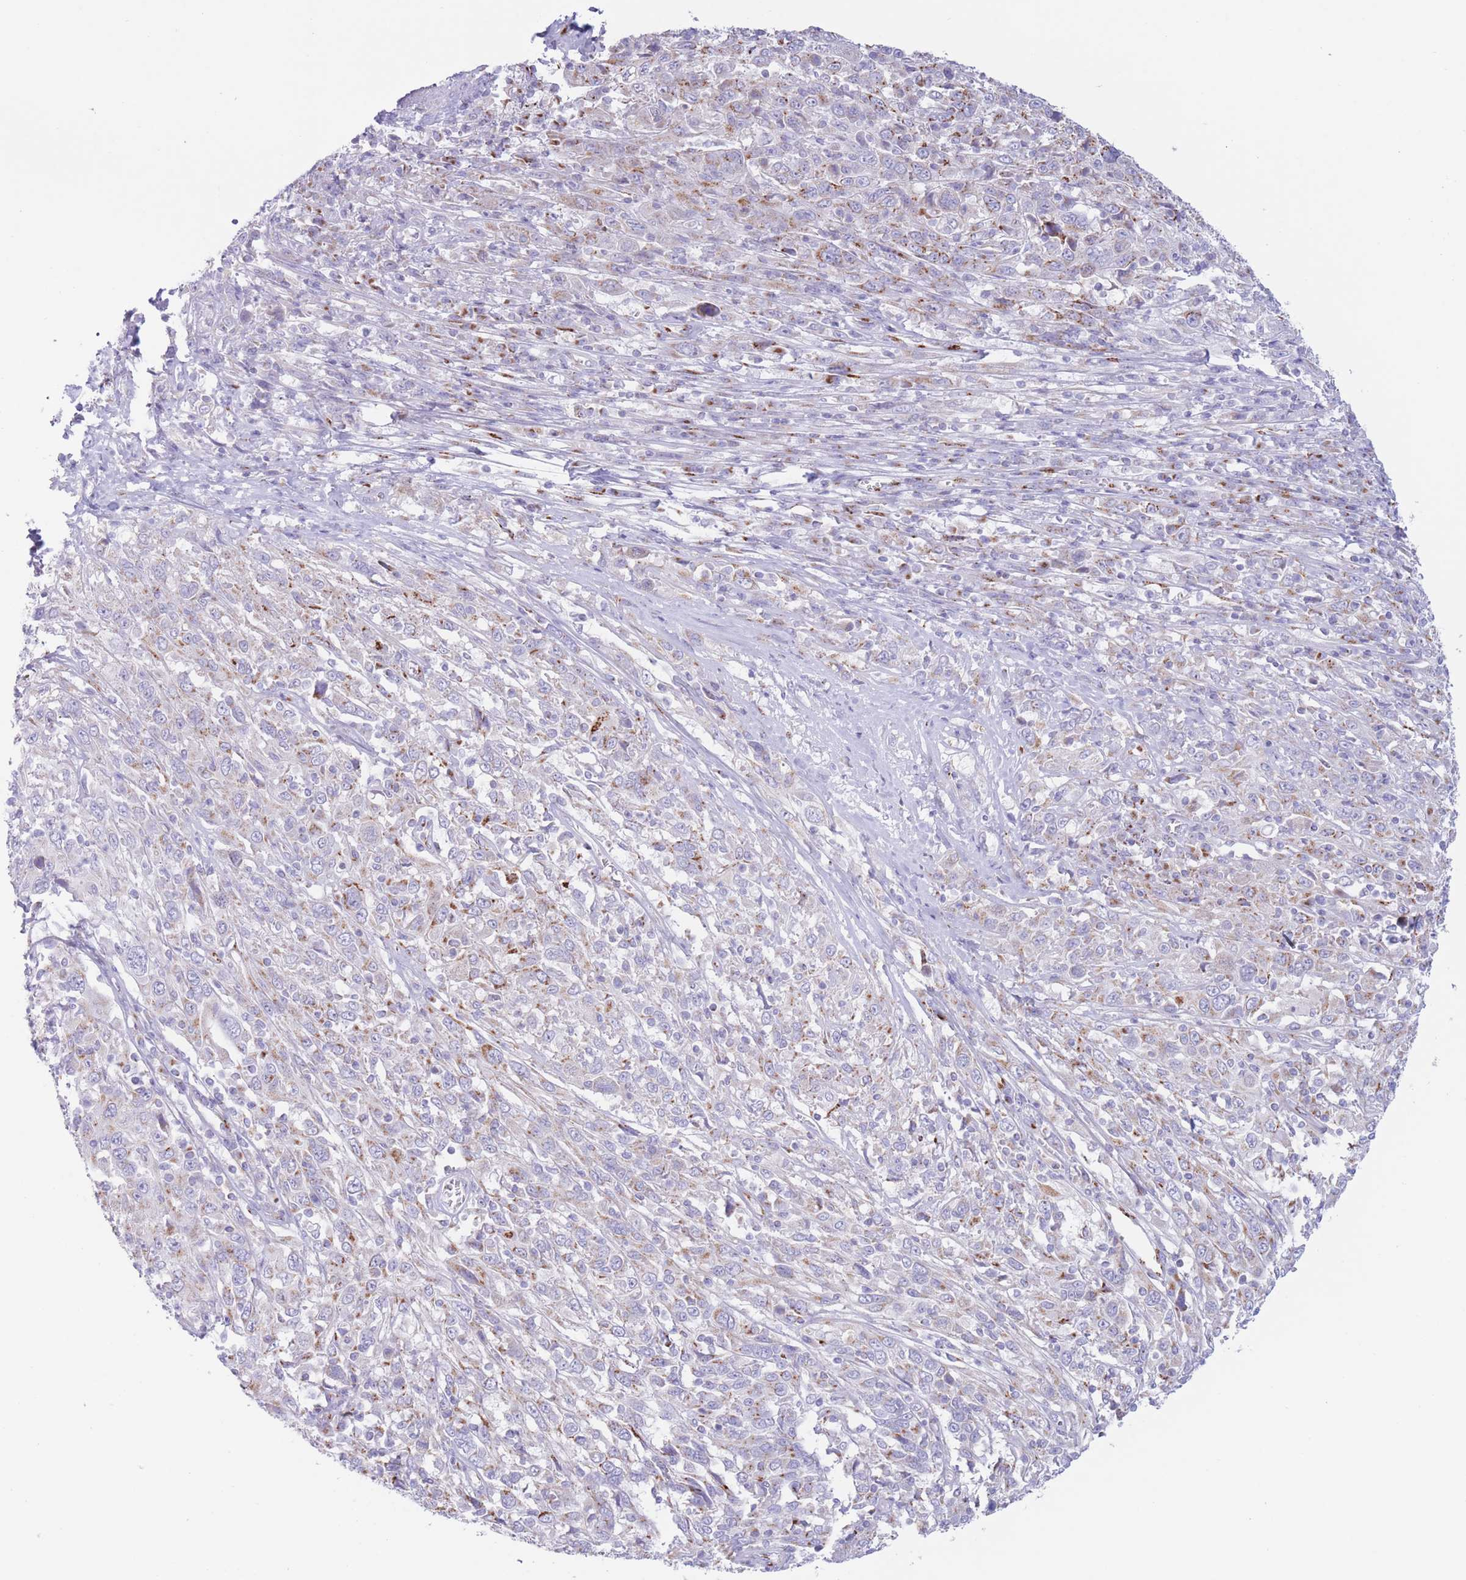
{"staining": {"intensity": "weak", "quantity": "<25%", "location": "cytoplasmic/membranous"}, "tissue": "cervical cancer", "cell_type": "Tumor cells", "image_type": "cancer", "snomed": [{"axis": "morphology", "description": "Squamous cell carcinoma, NOS"}, {"axis": "topography", "description": "Cervix"}], "caption": "Immunohistochemistry (IHC) of human squamous cell carcinoma (cervical) demonstrates no staining in tumor cells.", "gene": "MPND", "patient": {"sex": "female", "age": 46}}